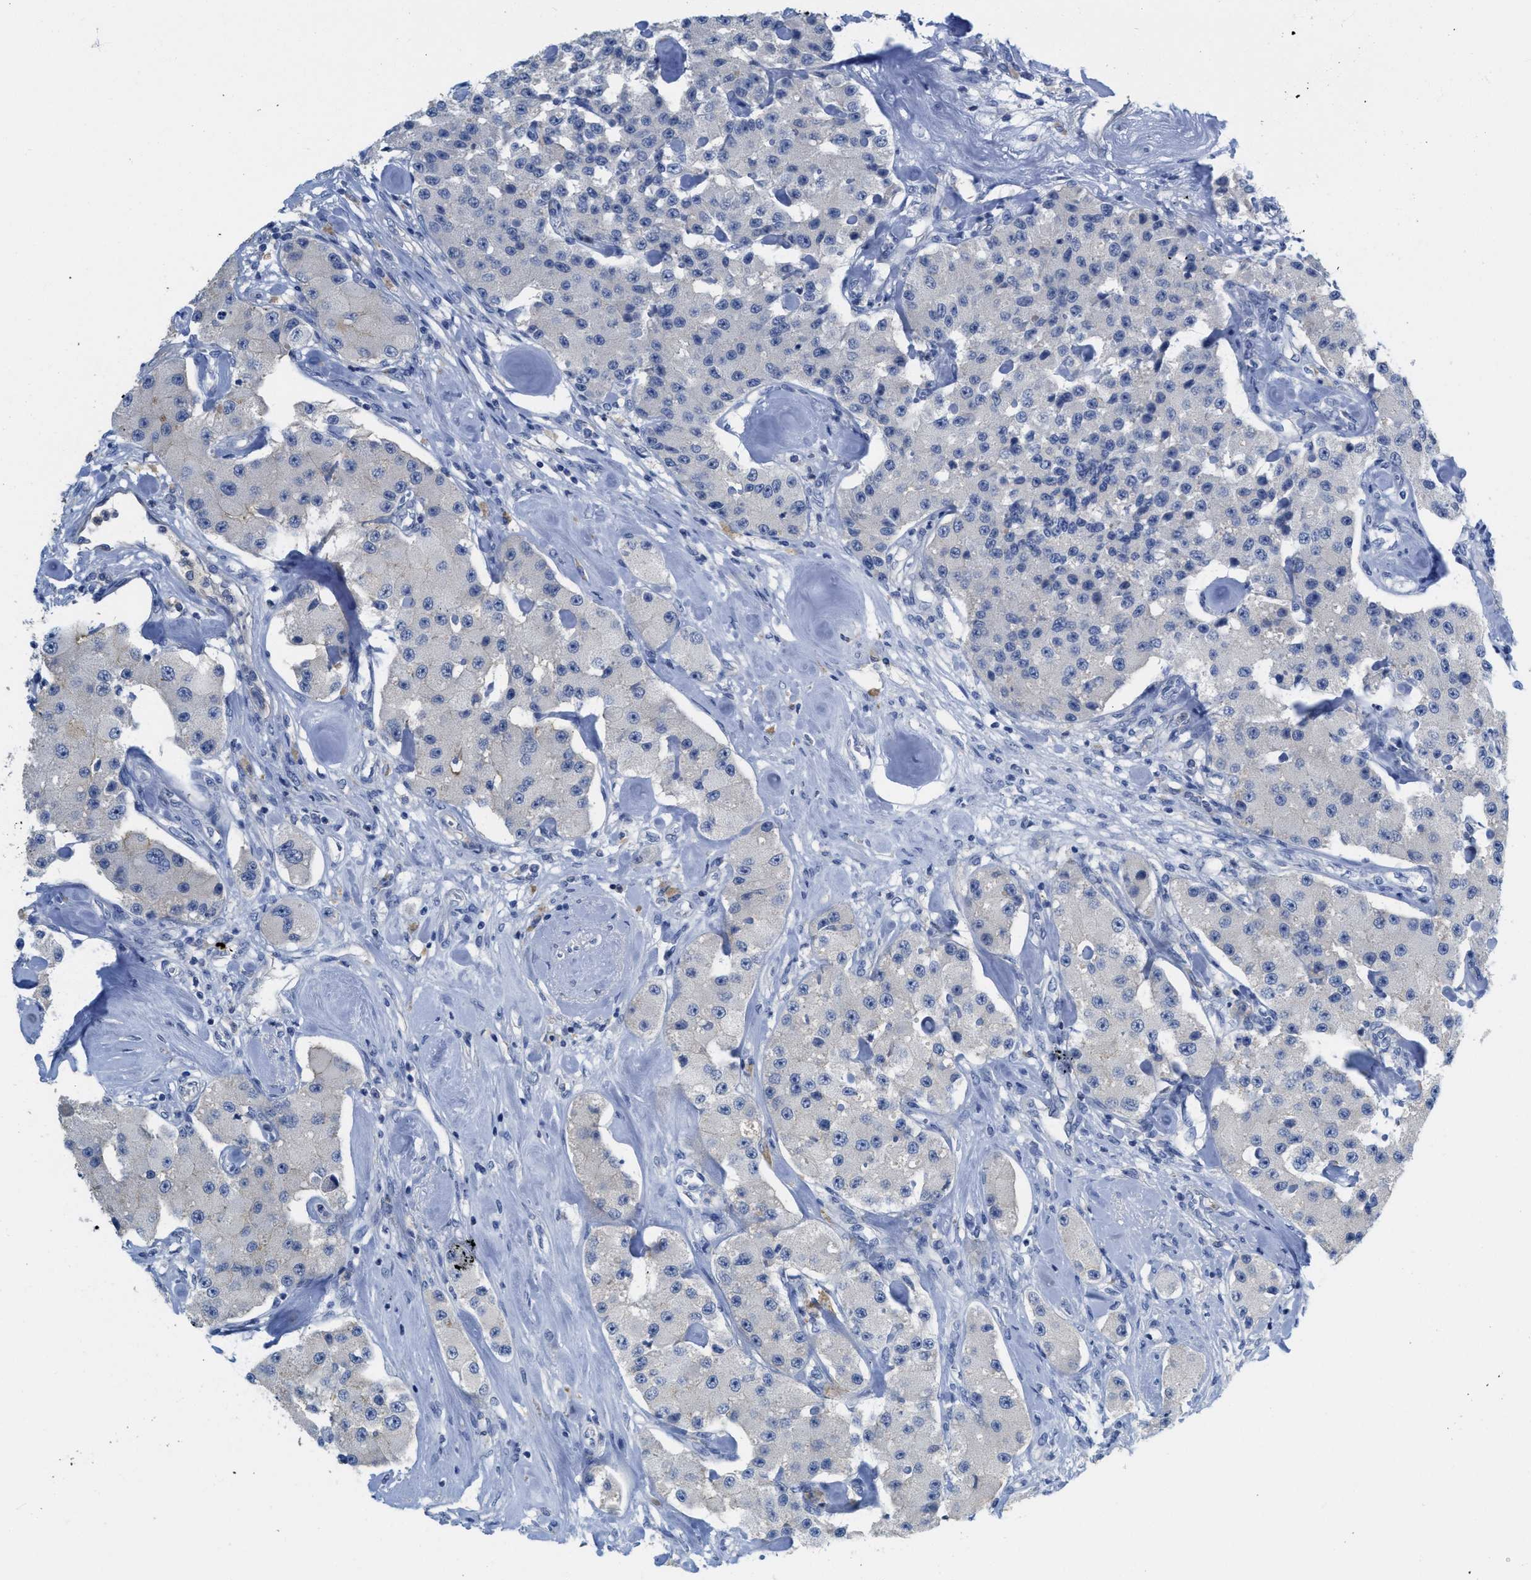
{"staining": {"intensity": "negative", "quantity": "none", "location": "none"}, "tissue": "carcinoid", "cell_type": "Tumor cells", "image_type": "cancer", "snomed": [{"axis": "morphology", "description": "Carcinoid, malignant, NOS"}, {"axis": "topography", "description": "Pancreas"}], "caption": "Immunohistochemistry (IHC) of carcinoid shows no positivity in tumor cells.", "gene": "CNNM4", "patient": {"sex": "male", "age": 41}}